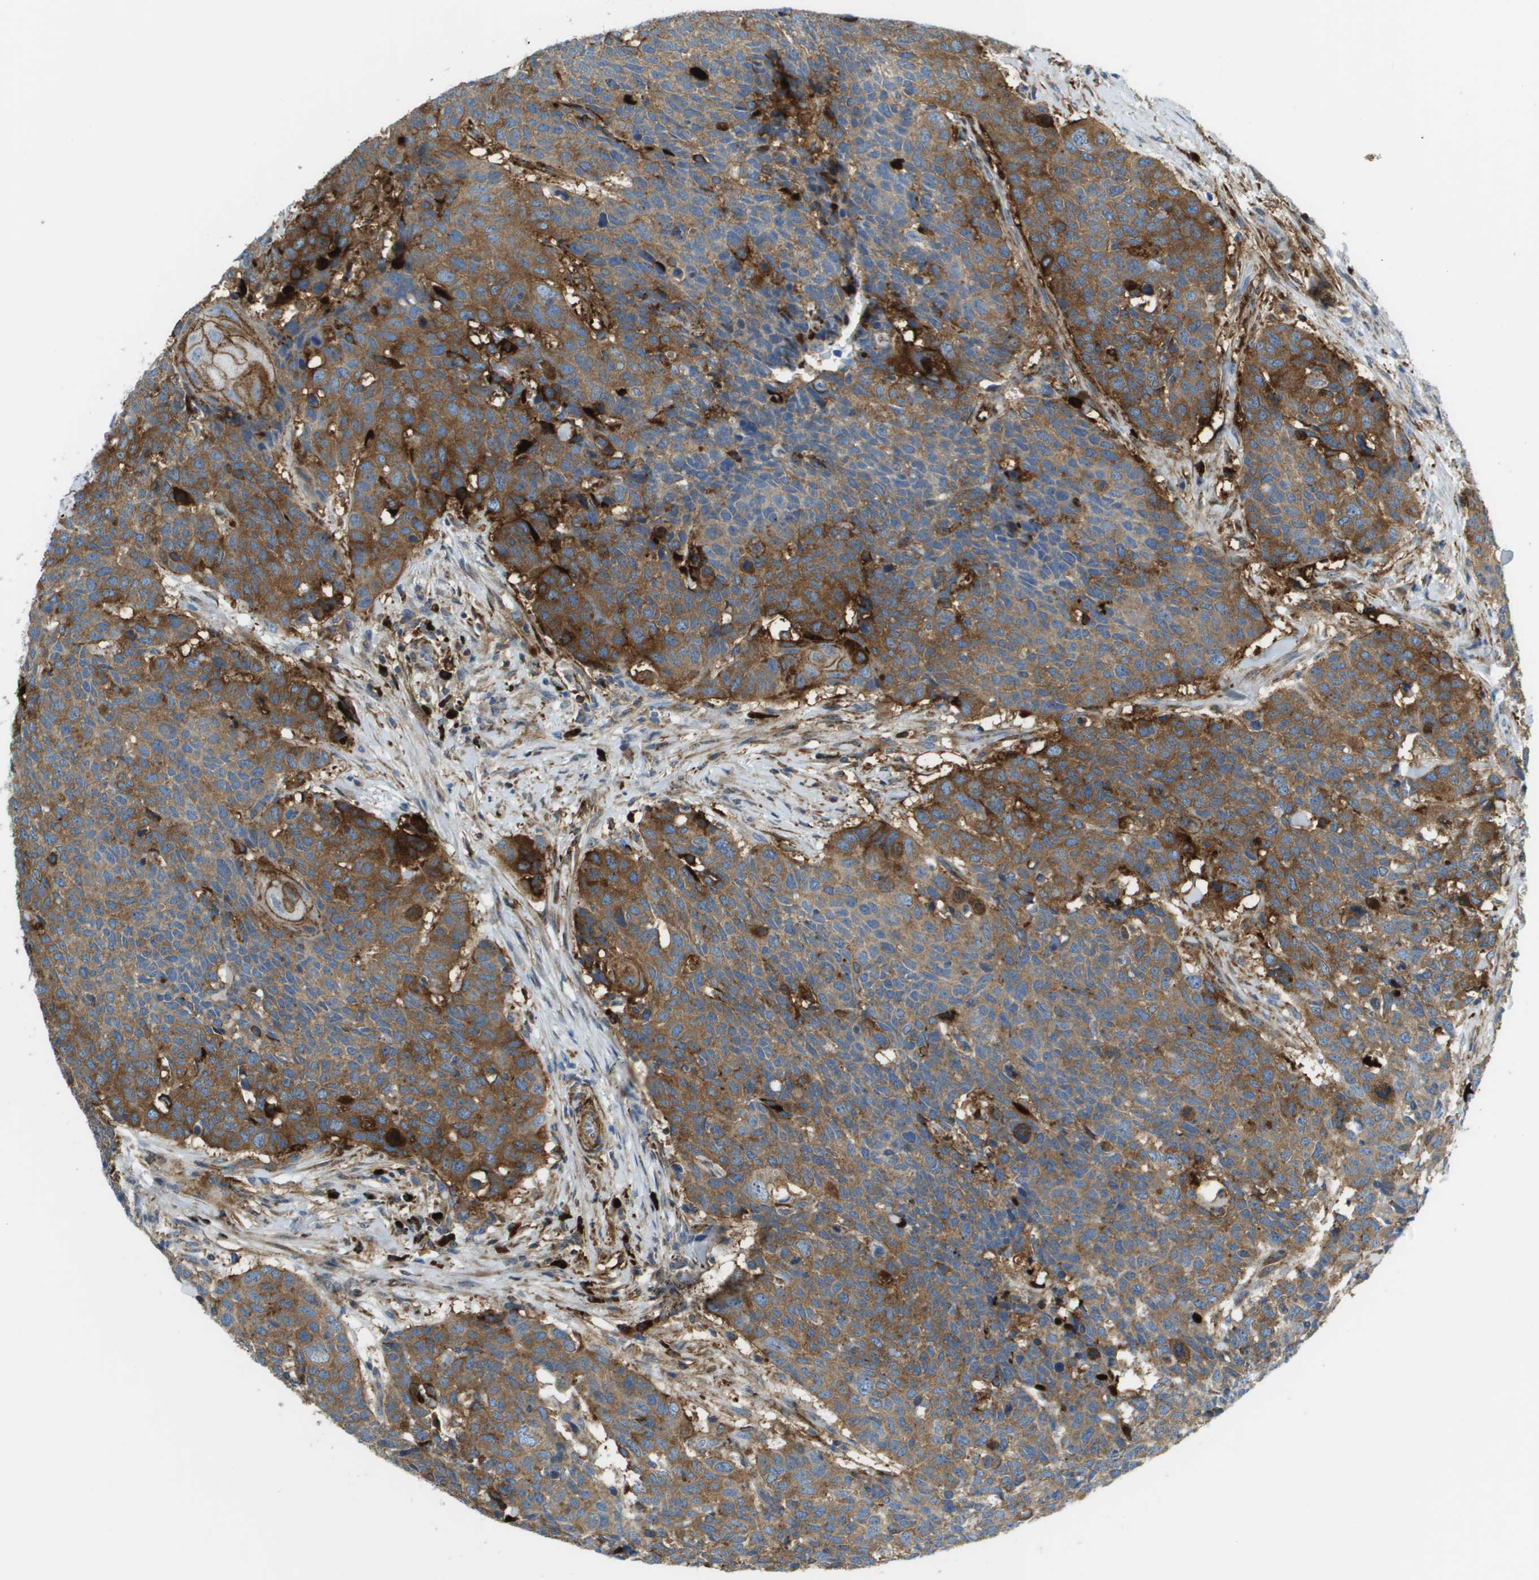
{"staining": {"intensity": "strong", "quantity": ">75%", "location": "cytoplasmic/membranous"}, "tissue": "head and neck cancer", "cell_type": "Tumor cells", "image_type": "cancer", "snomed": [{"axis": "morphology", "description": "Squamous cell carcinoma, NOS"}, {"axis": "topography", "description": "Head-Neck"}], "caption": "Protein staining of squamous cell carcinoma (head and neck) tissue displays strong cytoplasmic/membranous staining in approximately >75% of tumor cells. (DAB IHC, brown staining for protein, blue staining for nuclei).", "gene": "SDC1", "patient": {"sex": "male", "age": 66}}